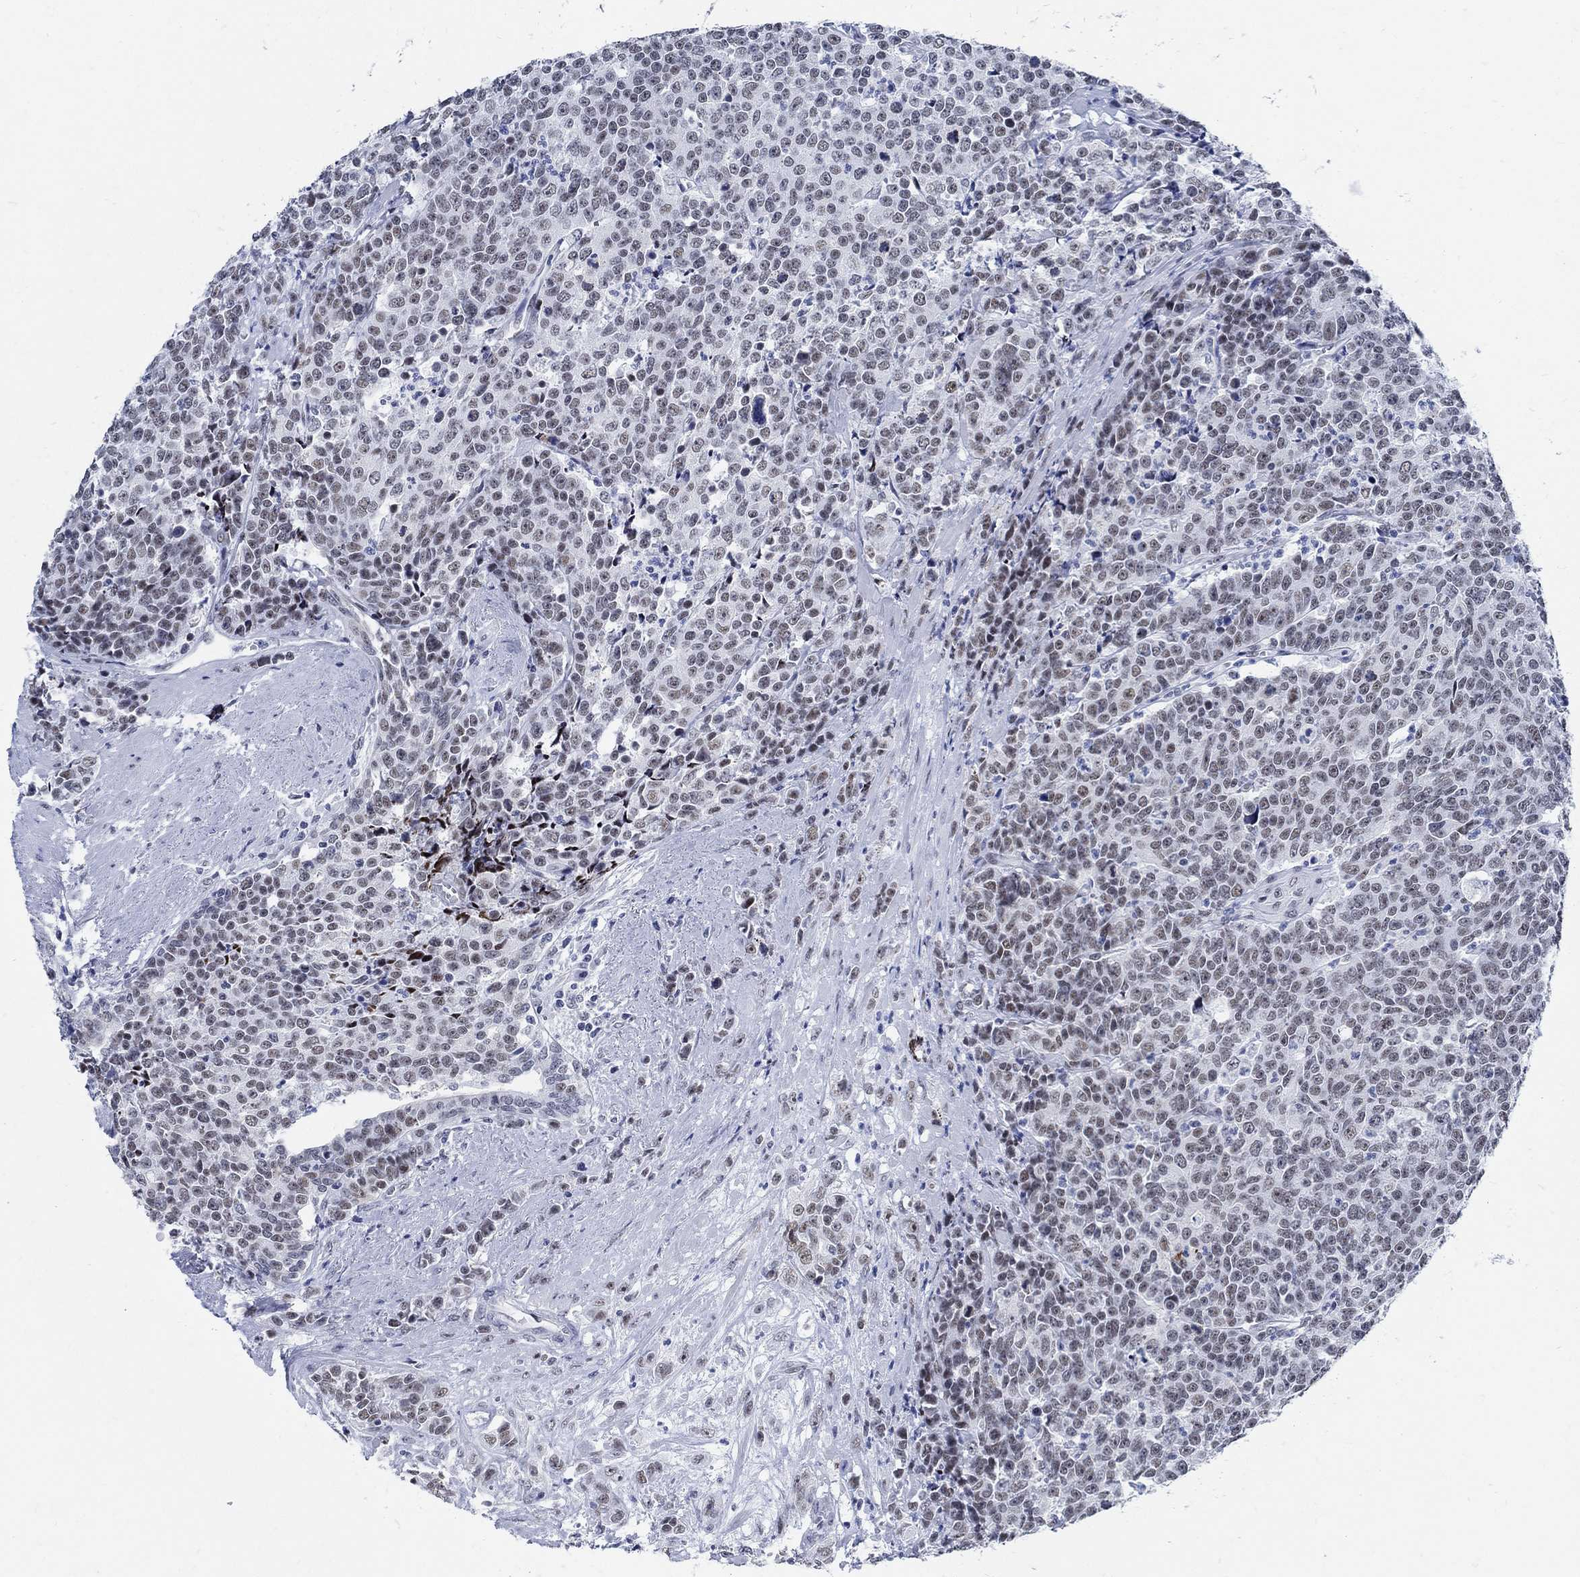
{"staining": {"intensity": "weak", "quantity": "25%-75%", "location": "nuclear"}, "tissue": "prostate cancer", "cell_type": "Tumor cells", "image_type": "cancer", "snomed": [{"axis": "morphology", "description": "Adenocarcinoma, NOS"}, {"axis": "topography", "description": "Prostate"}], "caption": "There is low levels of weak nuclear staining in tumor cells of prostate adenocarcinoma, as demonstrated by immunohistochemical staining (brown color).", "gene": "DLK1", "patient": {"sex": "male", "age": 67}}